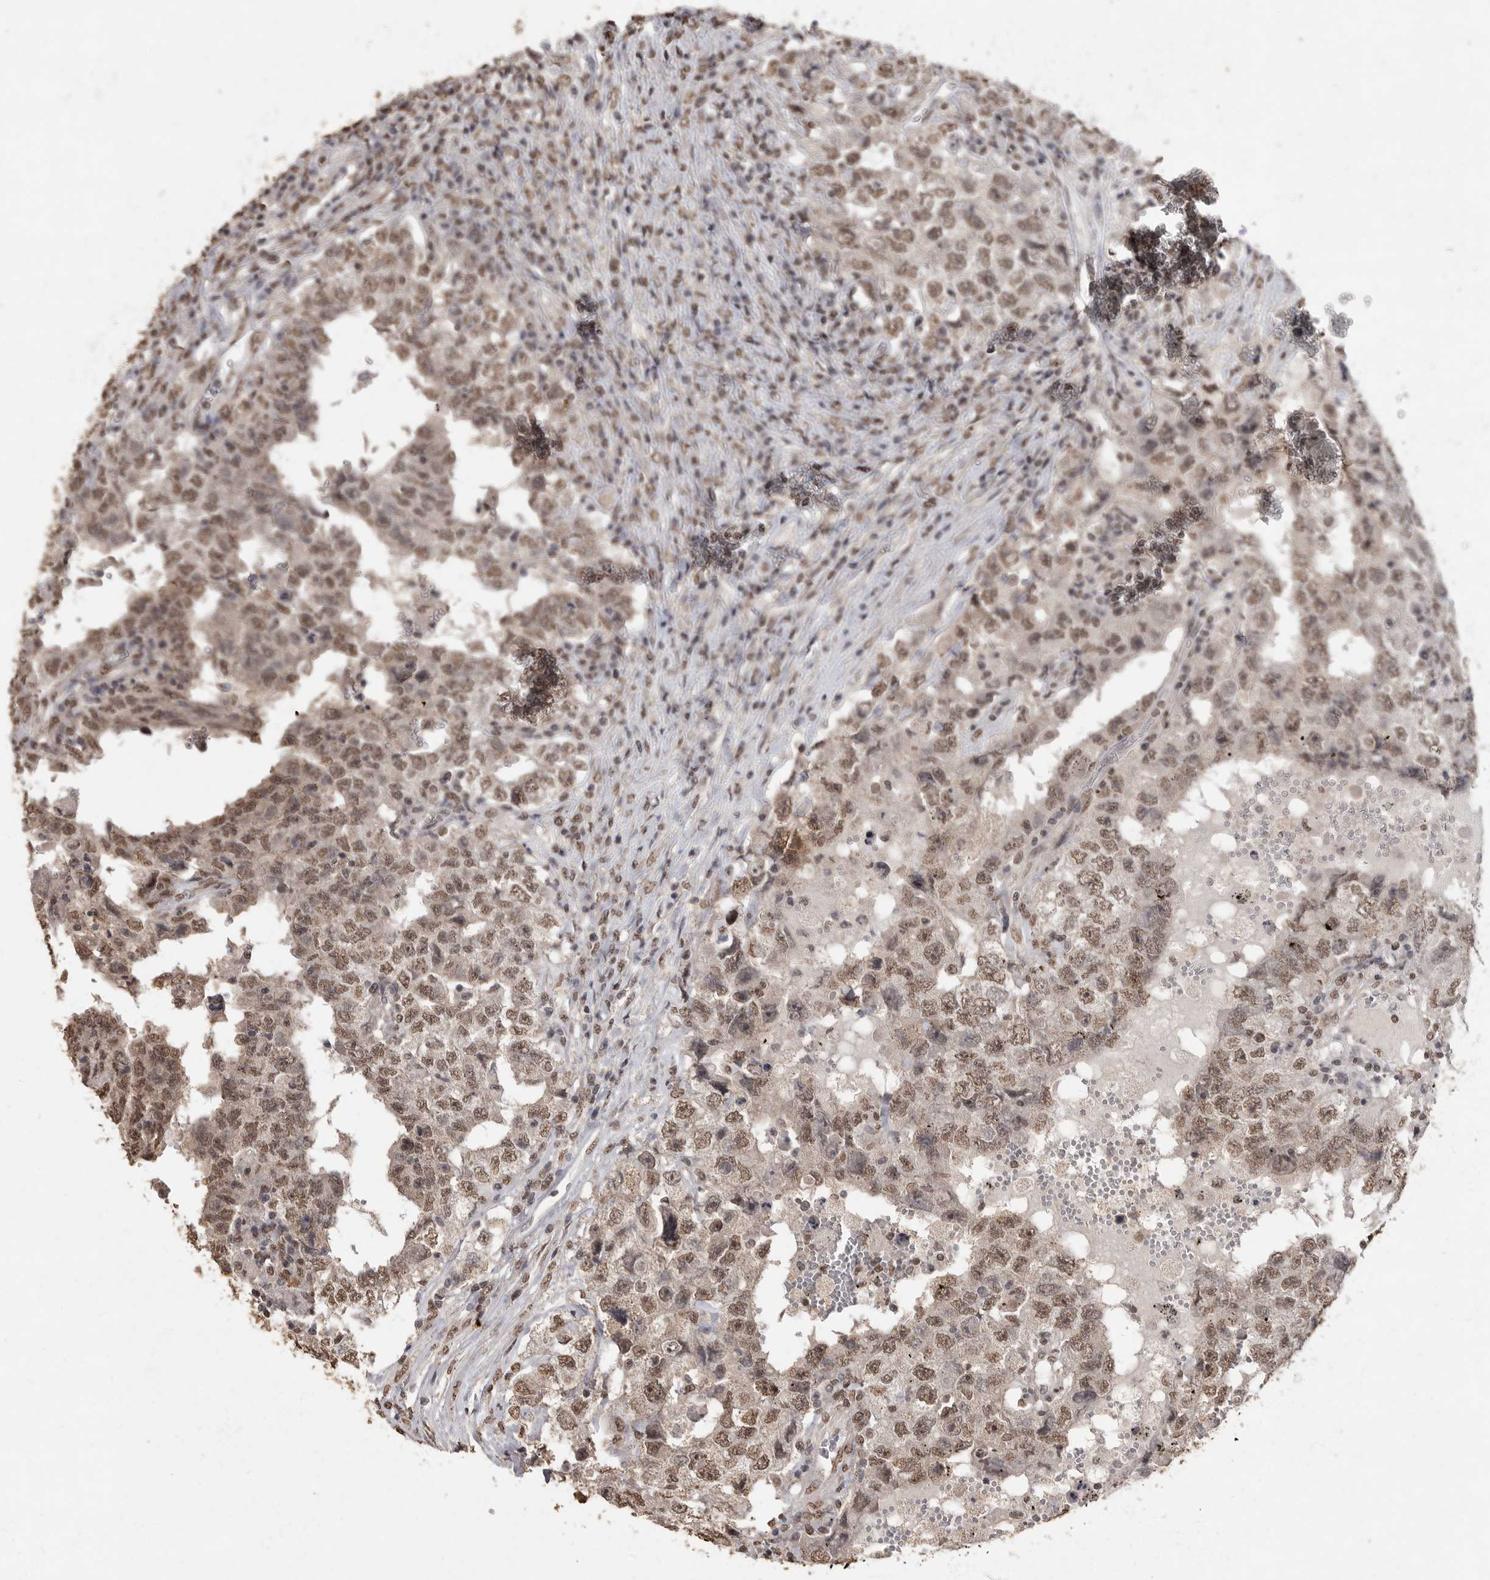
{"staining": {"intensity": "moderate", "quantity": ">75%", "location": "nuclear"}, "tissue": "testis cancer", "cell_type": "Tumor cells", "image_type": "cancer", "snomed": [{"axis": "morphology", "description": "Carcinoma, Embryonal, NOS"}, {"axis": "topography", "description": "Testis"}], "caption": "IHC of human embryonal carcinoma (testis) reveals medium levels of moderate nuclear expression in approximately >75% of tumor cells.", "gene": "NBL1", "patient": {"sex": "male", "age": 26}}